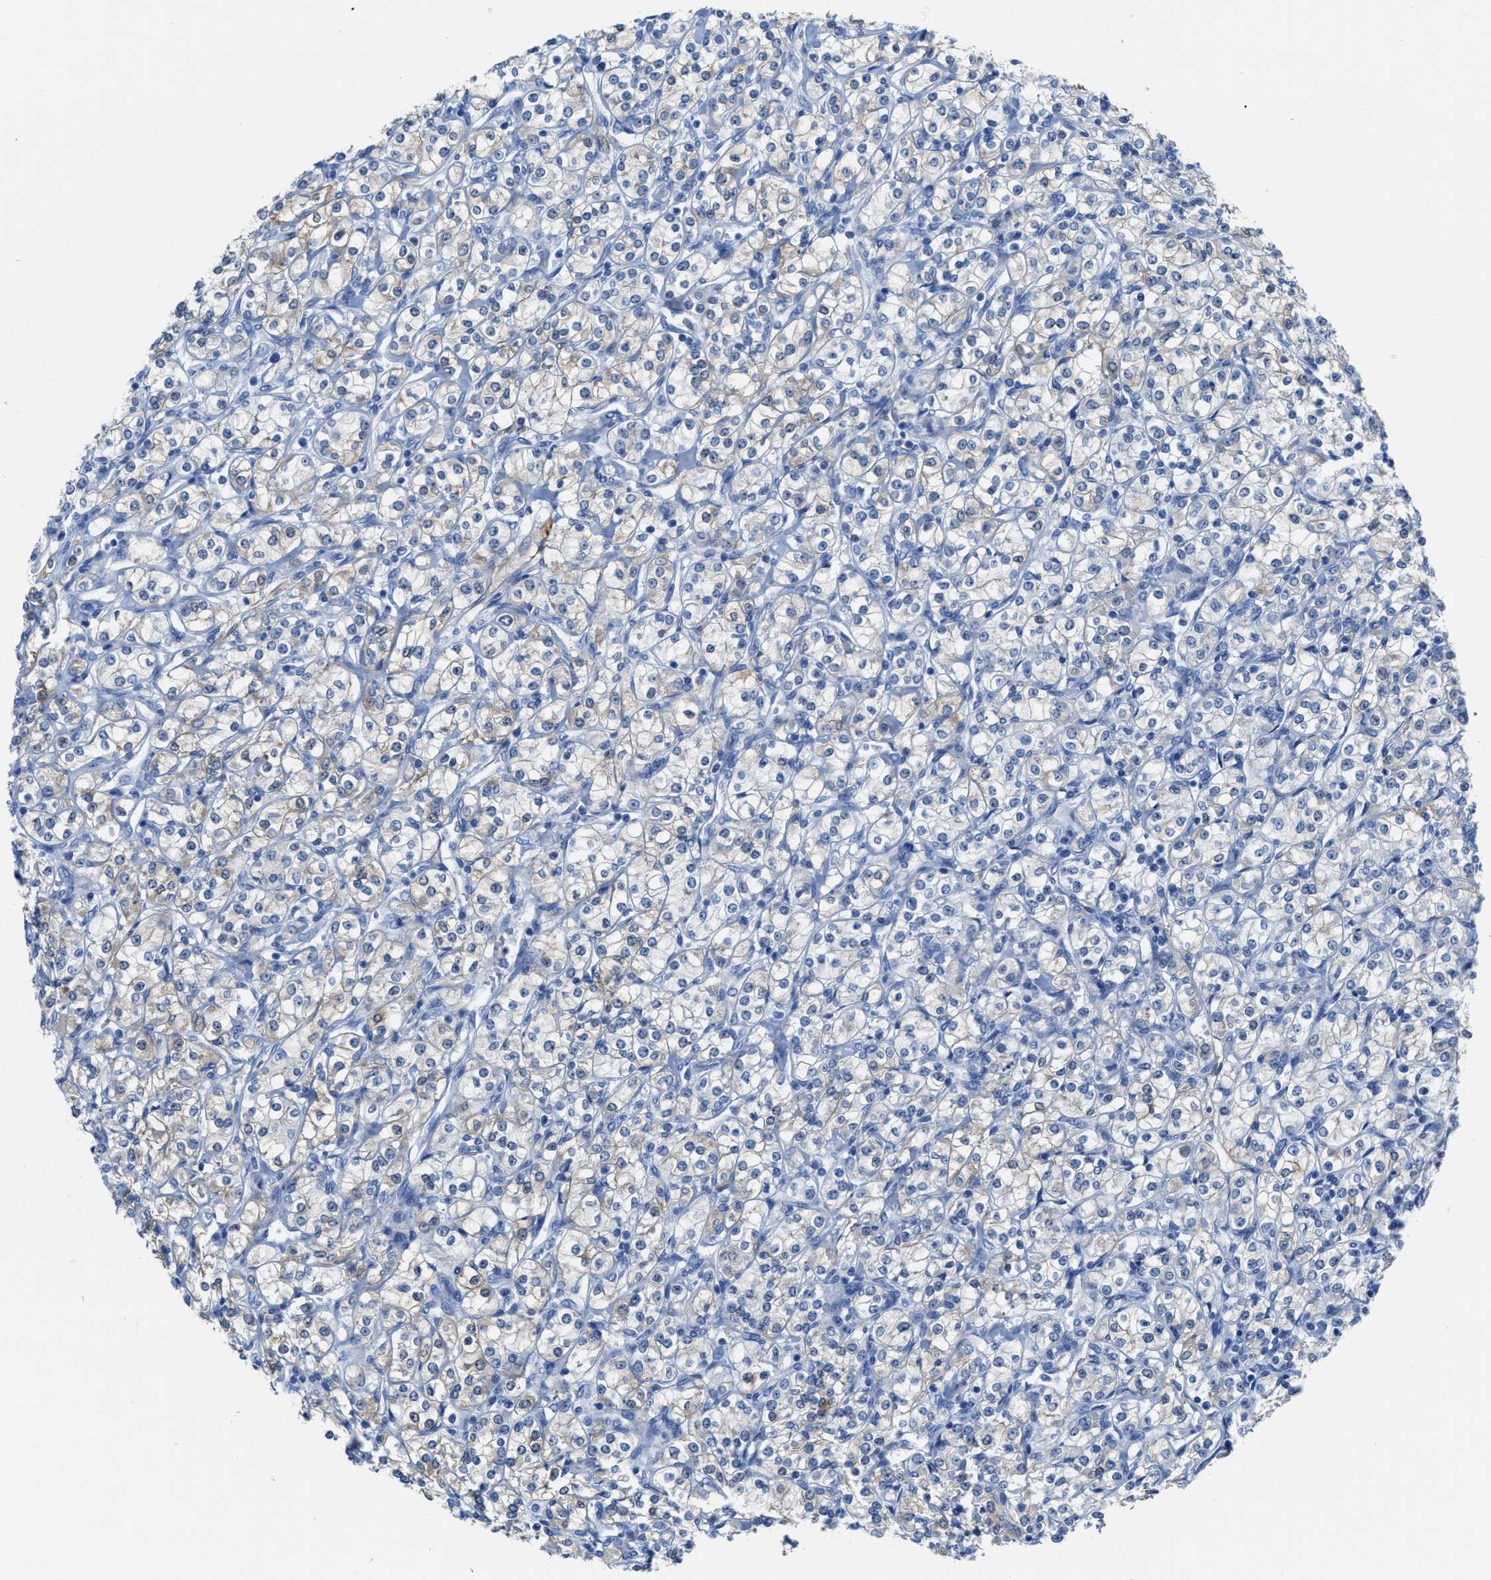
{"staining": {"intensity": "weak", "quantity": "<25%", "location": "cytoplasmic/membranous"}, "tissue": "renal cancer", "cell_type": "Tumor cells", "image_type": "cancer", "snomed": [{"axis": "morphology", "description": "Adenocarcinoma, NOS"}, {"axis": "topography", "description": "Kidney"}], "caption": "High magnification brightfield microscopy of renal cancer (adenocarcinoma) stained with DAB (brown) and counterstained with hematoxylin (blue): tumor cells show no significant positivity.", "gene": "ASS1", "patient": {"sex": "male", "age": 77}}